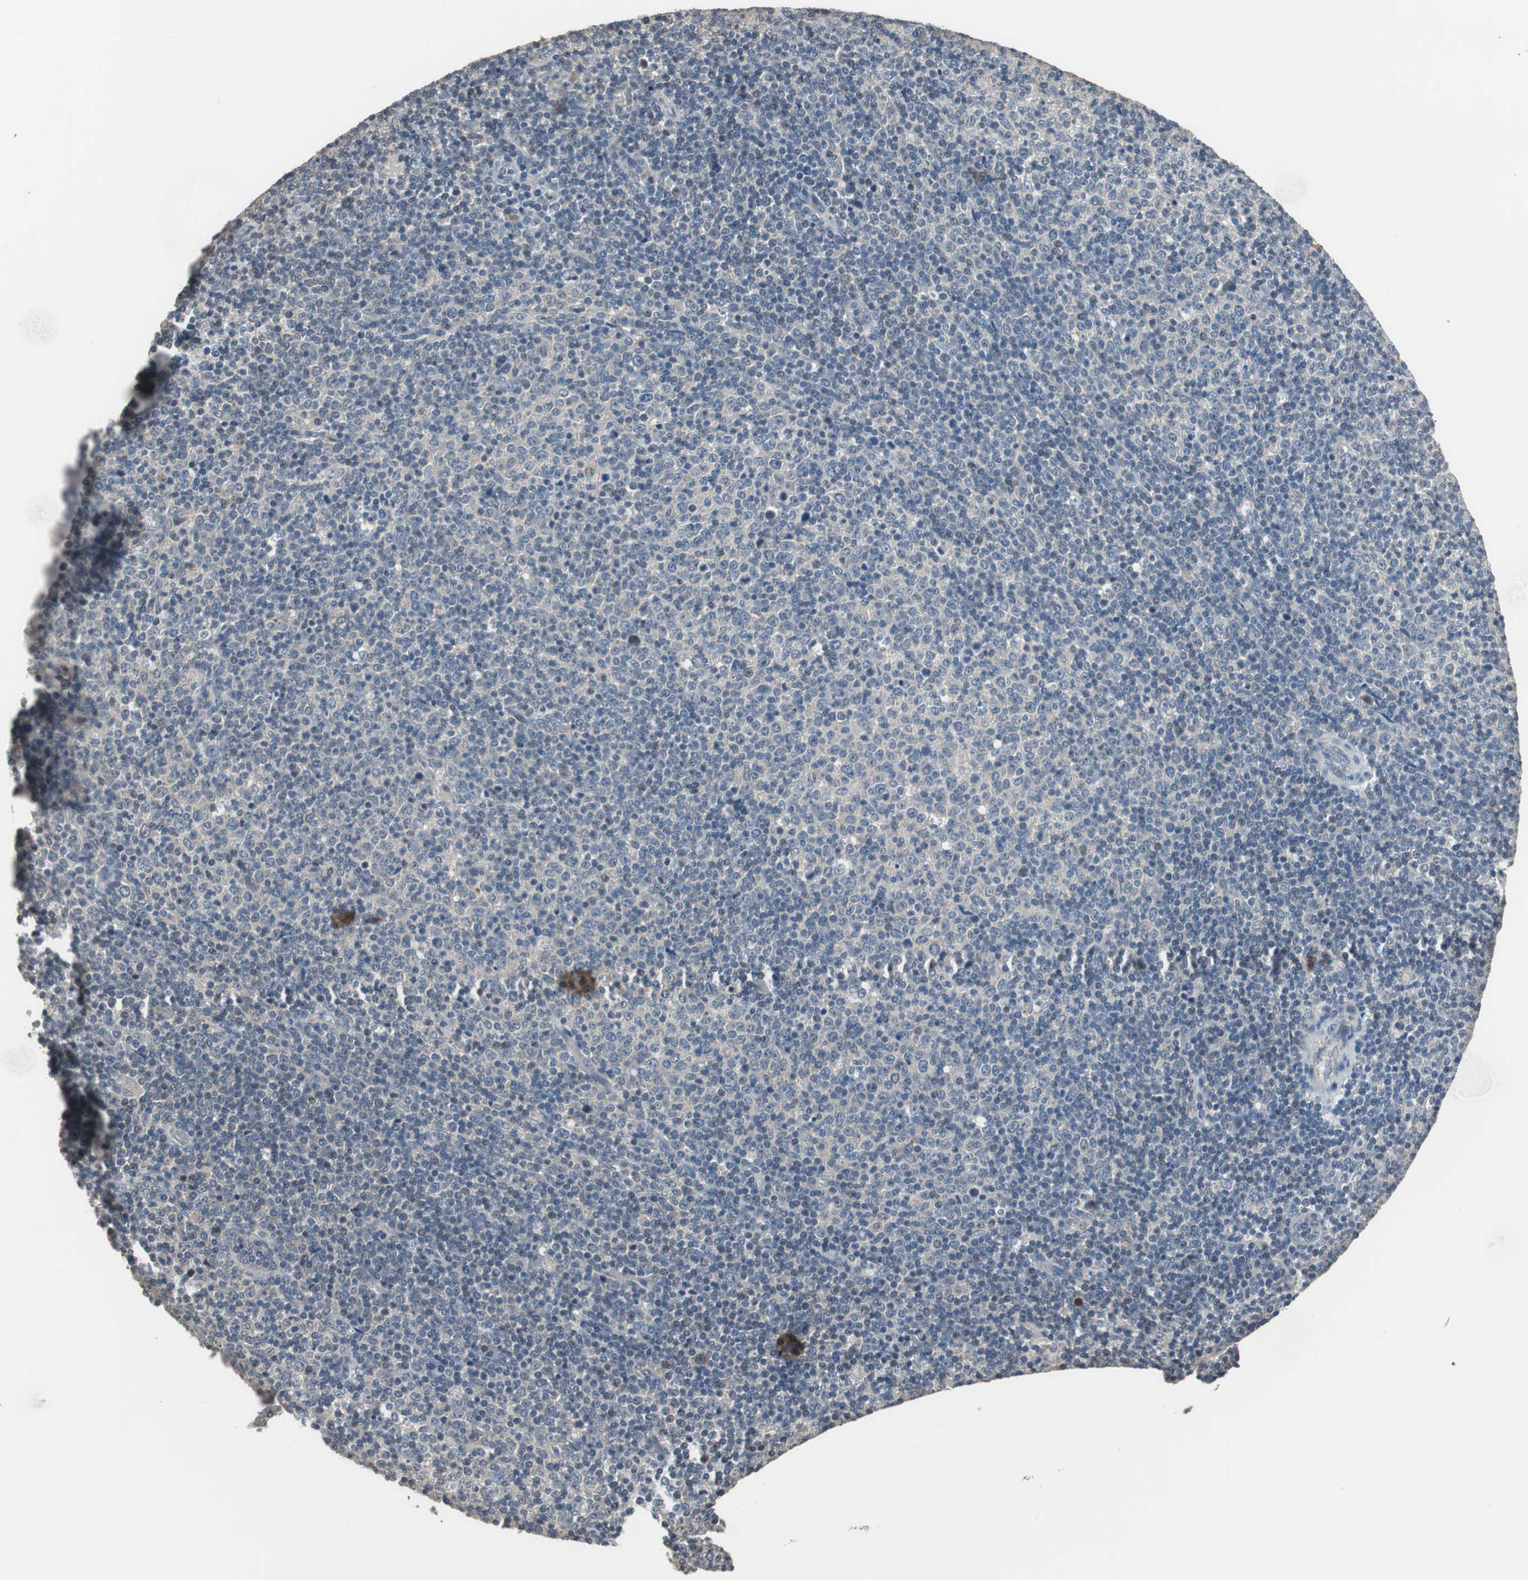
{"staining": {"intensity": "negative", "quantity": "none", "location": "none"}, "tissue": "lymphoma", "cell_type": "Tumor cells", "image_type": "cancer", "snomed": [{"axis": "morphology", "description": "Malignant lymphoma, non-Hodgkin's type, Low grade"}, {"axis": "topography", "description": "Lymph node"}], "caption": "Immunohistochemistry of lymphoma exhibits no positivity in tumor cells.", "gene": "PI4KB", "patient": {"sex": "male", "age": 70}}